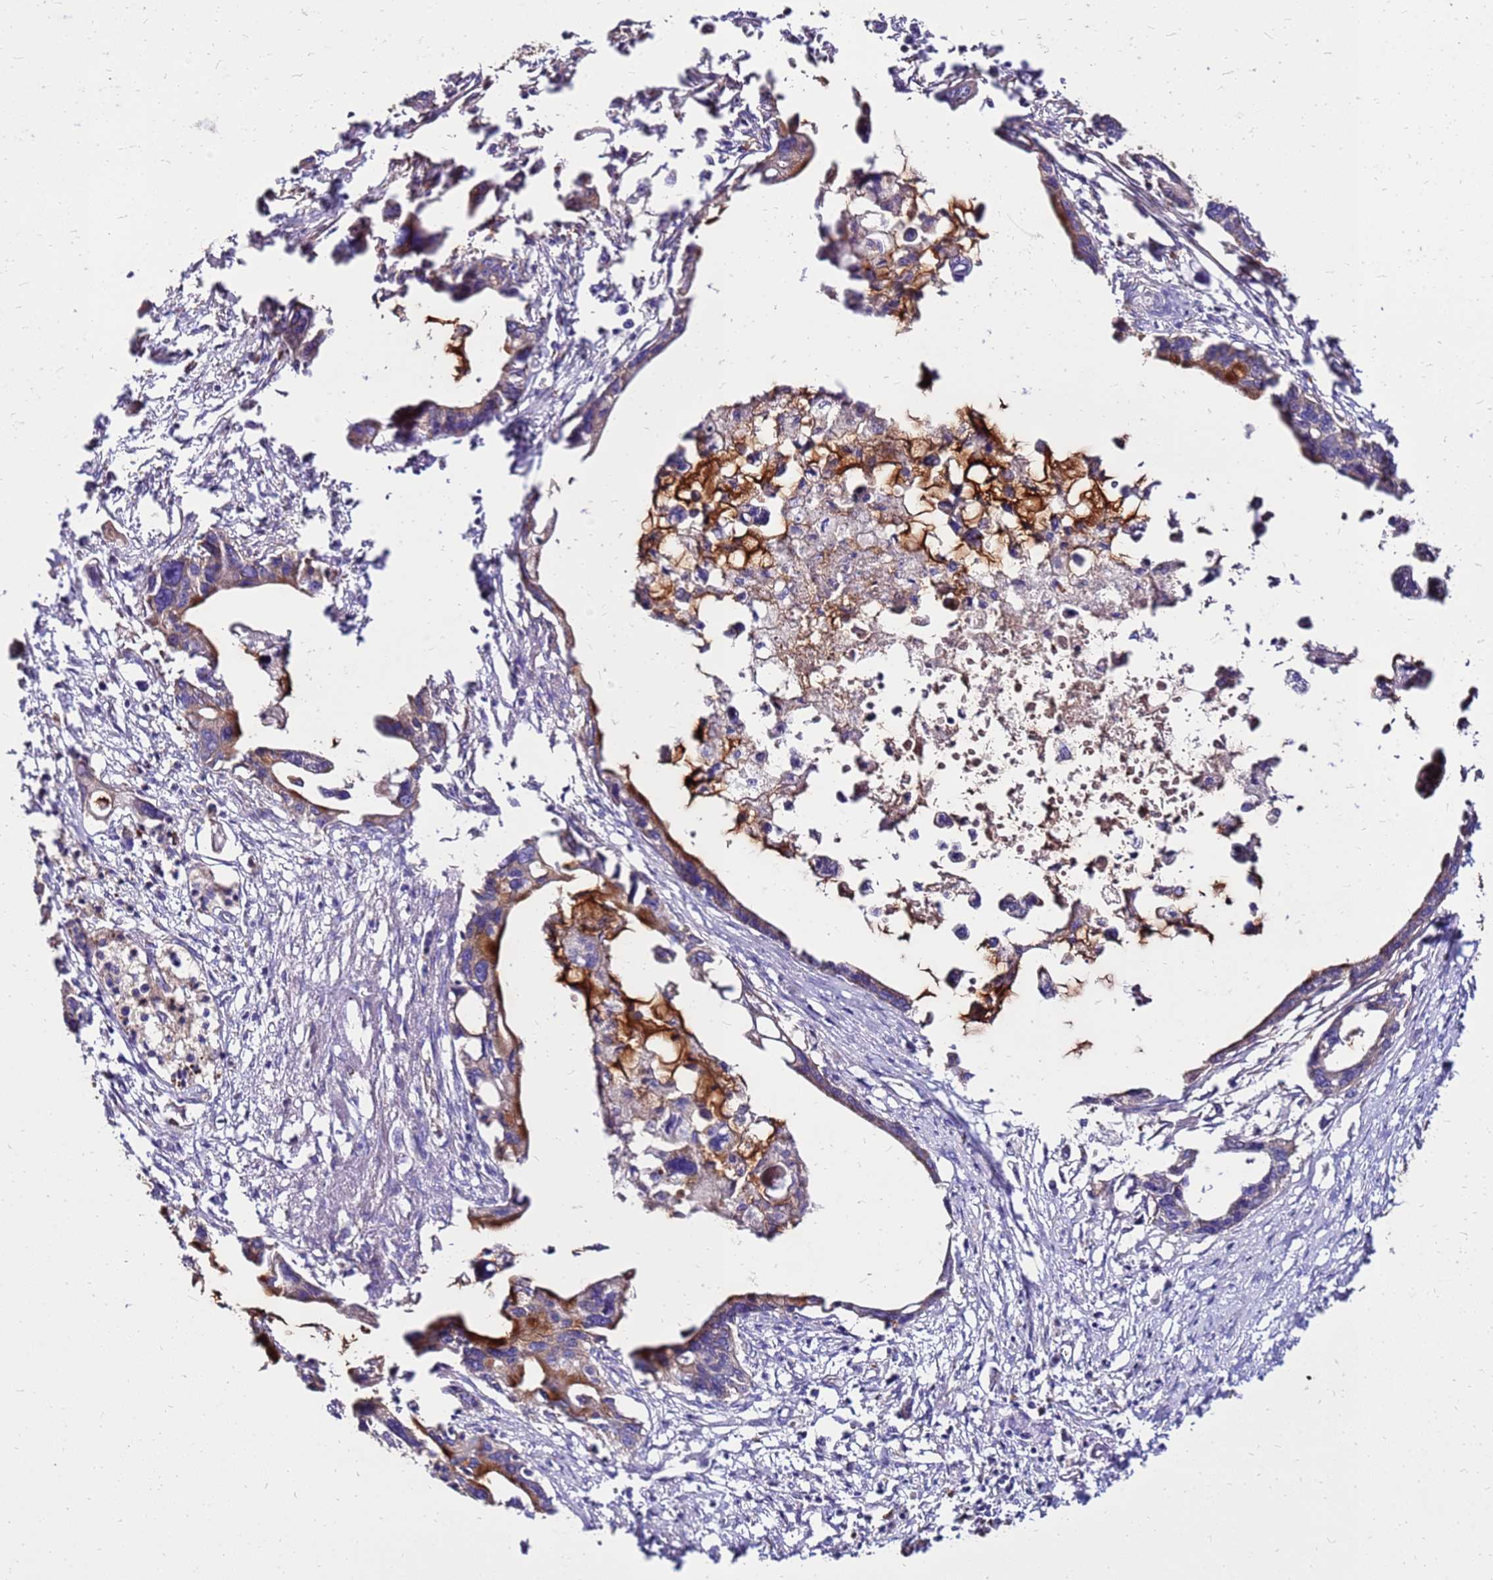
{"staining": {"intensity": "strong", "quantity": "25%-75%", "location": "cytoplasmic/membranous"}, "tissue": "pancreatic cancer", "cell_type": "Tumor cells", "image_type": "cancer", "snomed": [{"axis": "morphology", "description": "Adenocarcinoma, NOS"}, {"axis": "topography", "description": "Pancreas"}], "caption": "Pancreatic adenocarcinoma was stained to show a protein in brown. There is high levels of strong cytoplasmic/membranous expression in about 25%-75% of tumor cells.", "gene": "EXD3", "patient": {"sex": "female", "age": 83}}